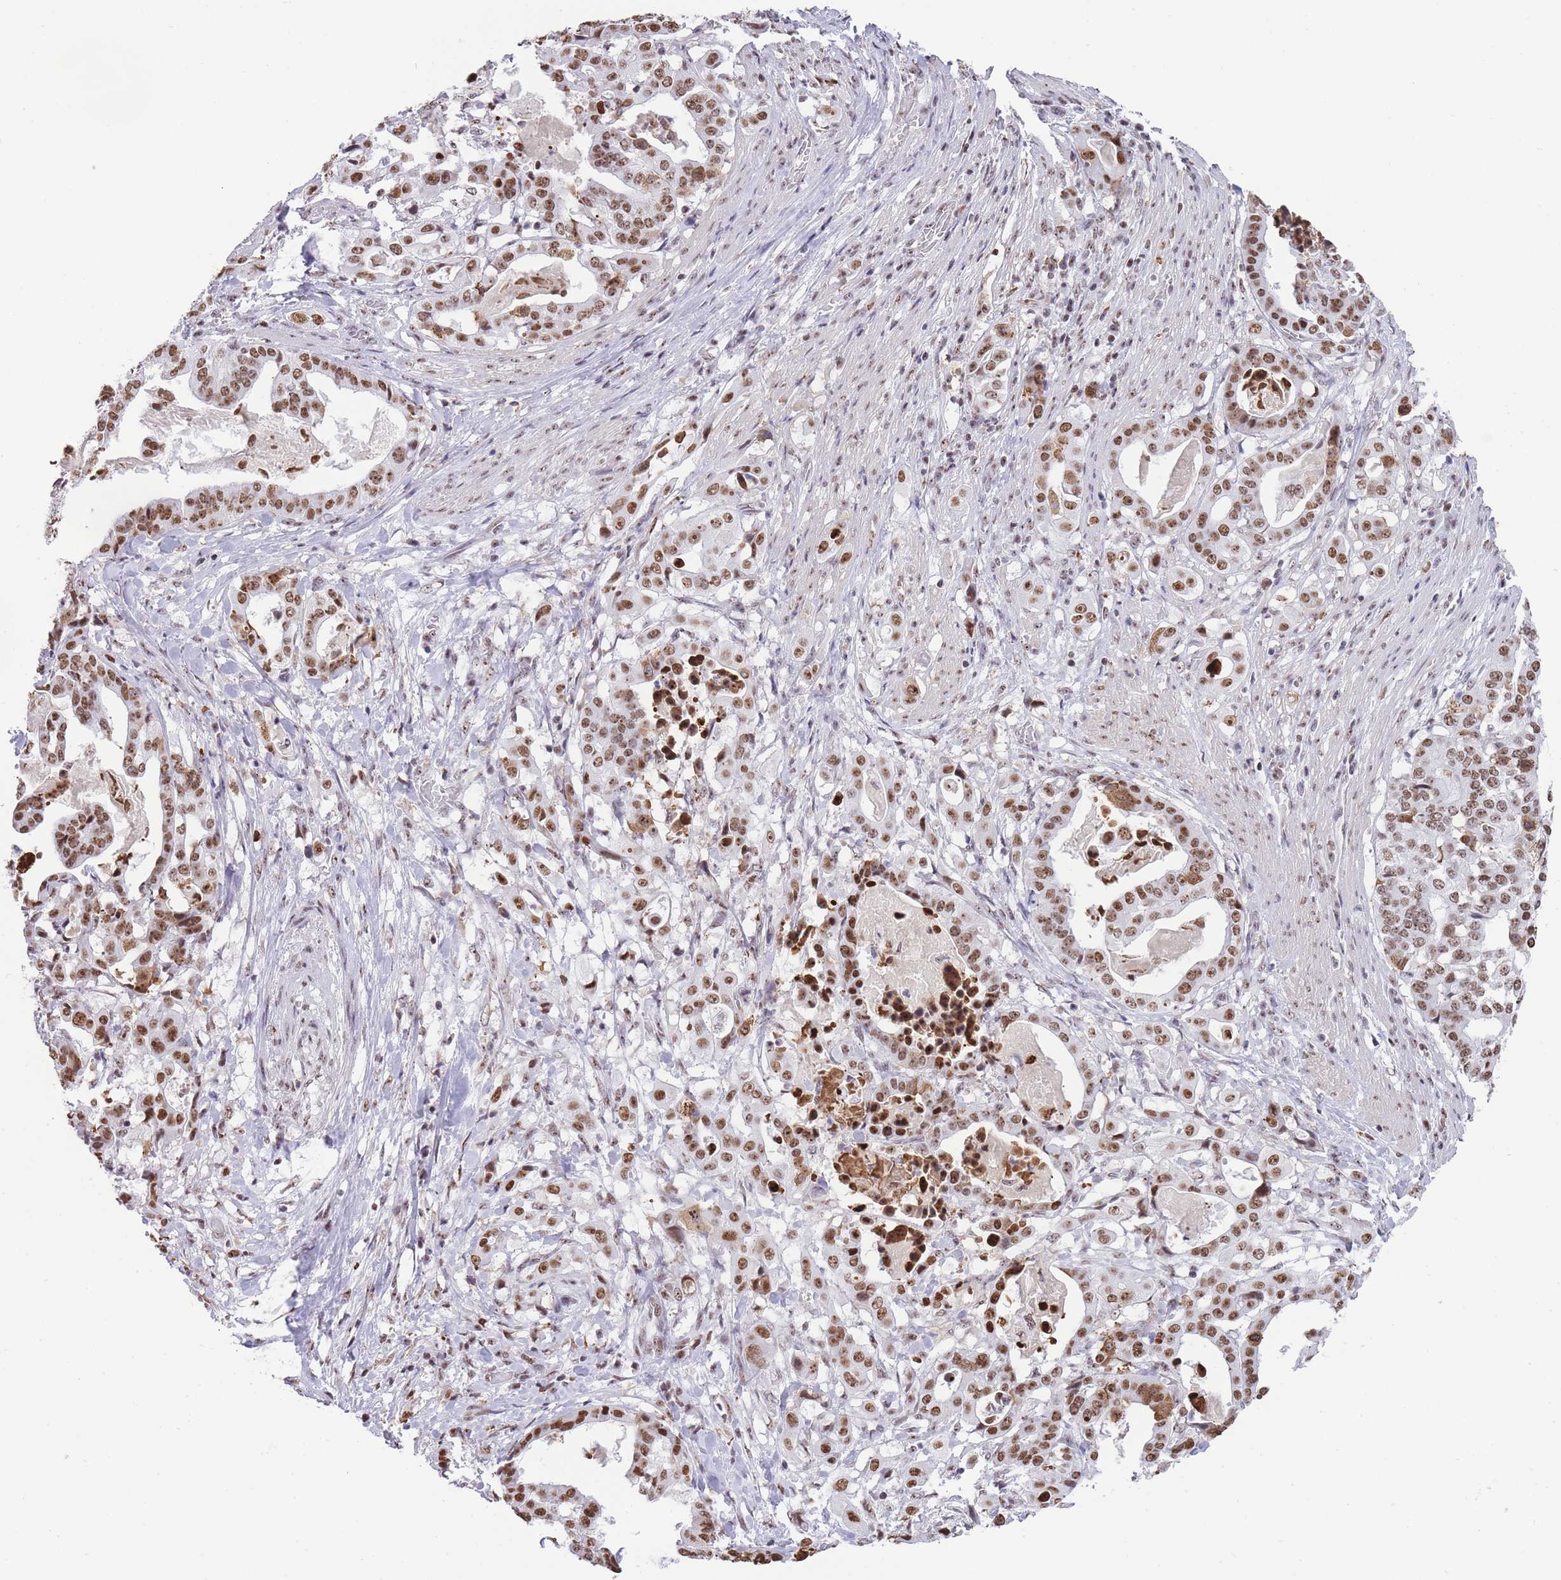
{"staining": {"intensity": "moderate", "quantity": ">75%", "location": "nuclear"}, "tissue": "stomach cancer", "cell_type": "Tumor cells", "image_type": "cancer", "snomed": [{"axis": "morphology", "description": "Adenocarcinoma, NOS"}, {"axis": "topography", "description": "Stomach"}], "caption": "A brown stain highlights moderate nuclear expression of a protein in stomach cancer tumor cells. The staining was performed using DAB (3,3'-diaminobenzidine) to visualize the protein expression in brown, while the nuclei were stained in blue with hematoxylin (Magnification: 20x).", "gene": "EVC2", "patient": {"sex": "male", "age": 48}}